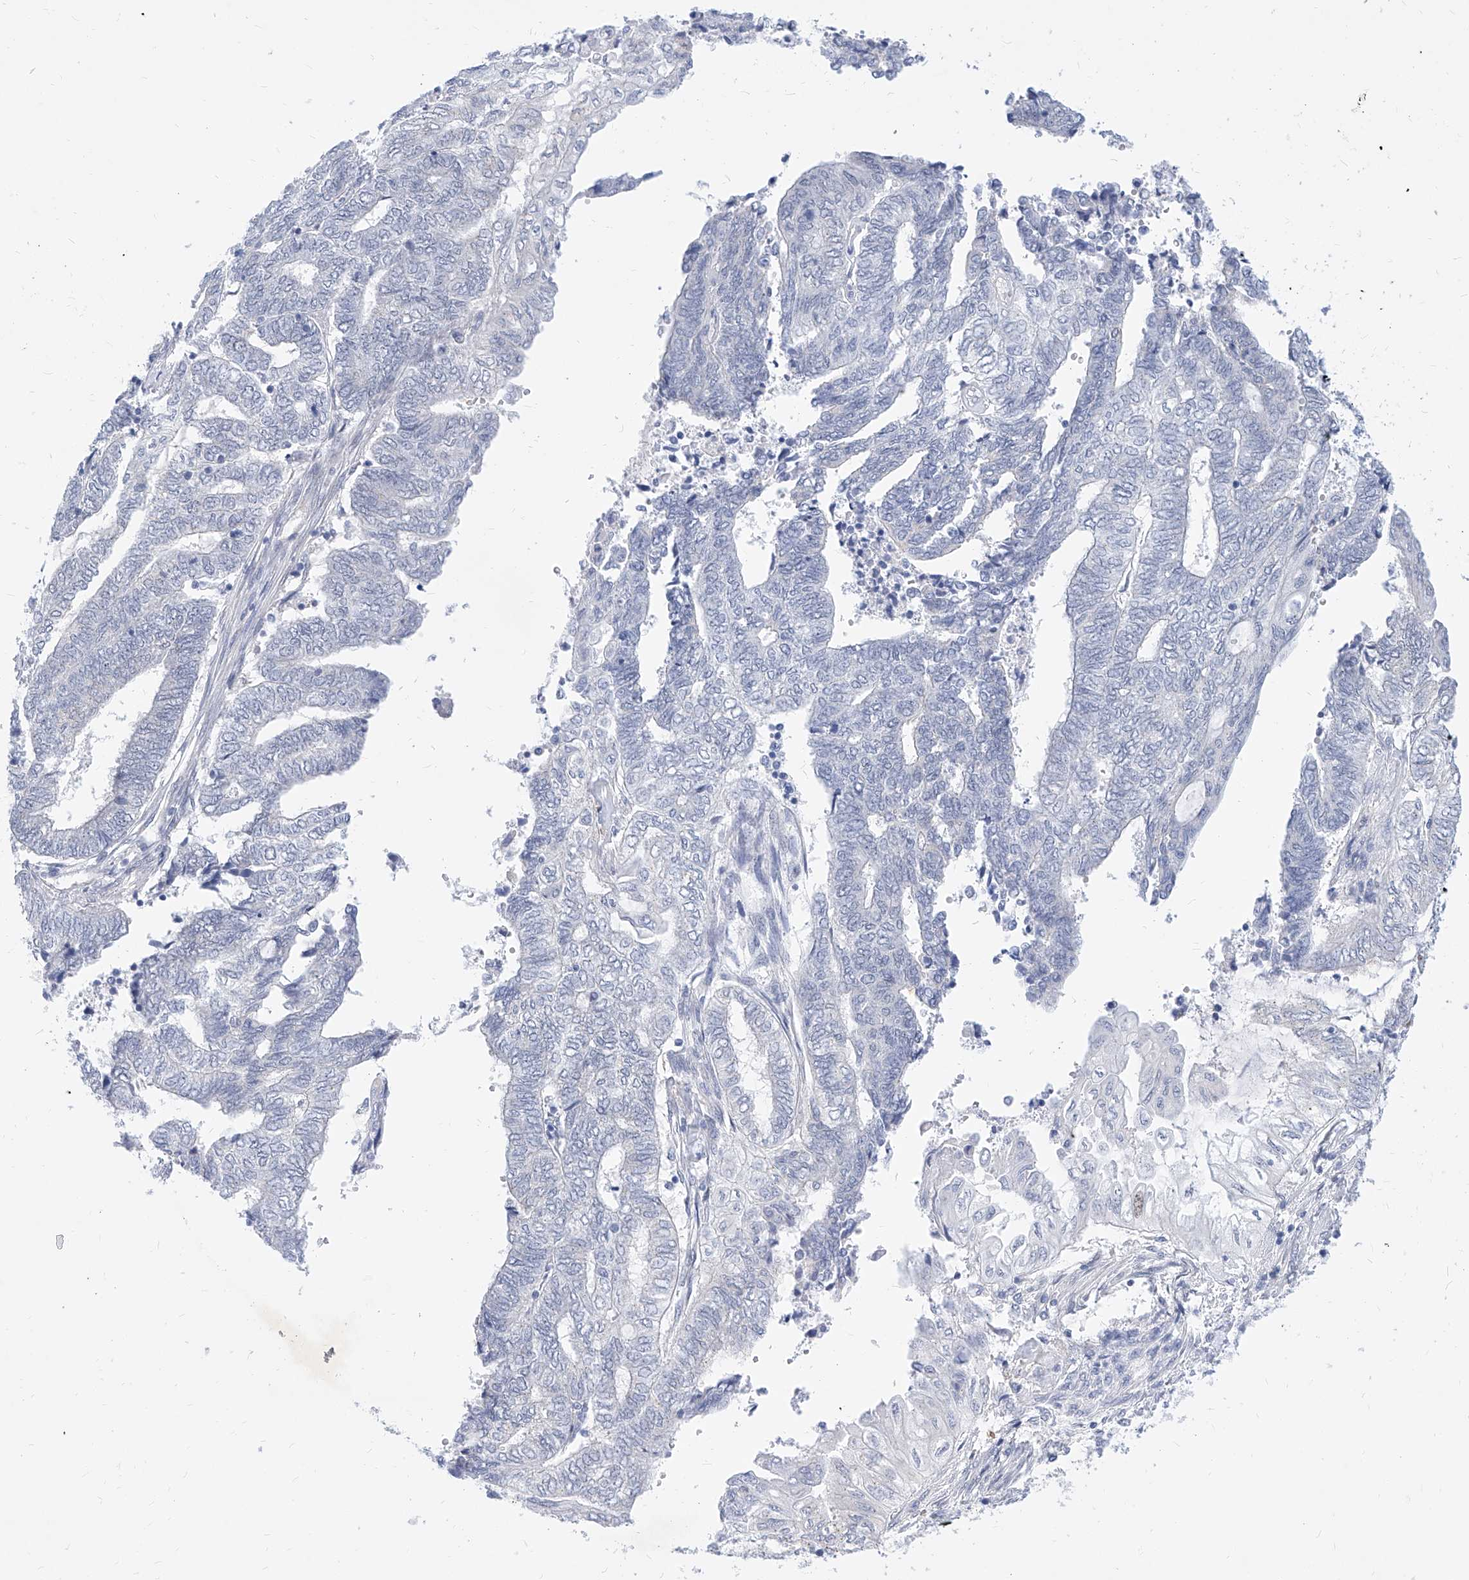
{"staining": {"intensity": "negative", "quantity": "none", "location": "none"}, "tissue": "endometrial cancer", "cell_type": "Tumor cells", "image_type": "cancer", "snomed": [{"axis": "morphology", "description": "Adenocarcinoma, NOS"}, {"axis": "topography", "description": "Uterus"}, {"axis": "topography", "description": "Endometrium"}], "caption": "This is a histopathology image of immunohistochemistry staining of endometrial adenocarcinoma, which shows no staining in tumor cells.", "gene": "MX2", "patient": {"sex": "female", "age": 70}}